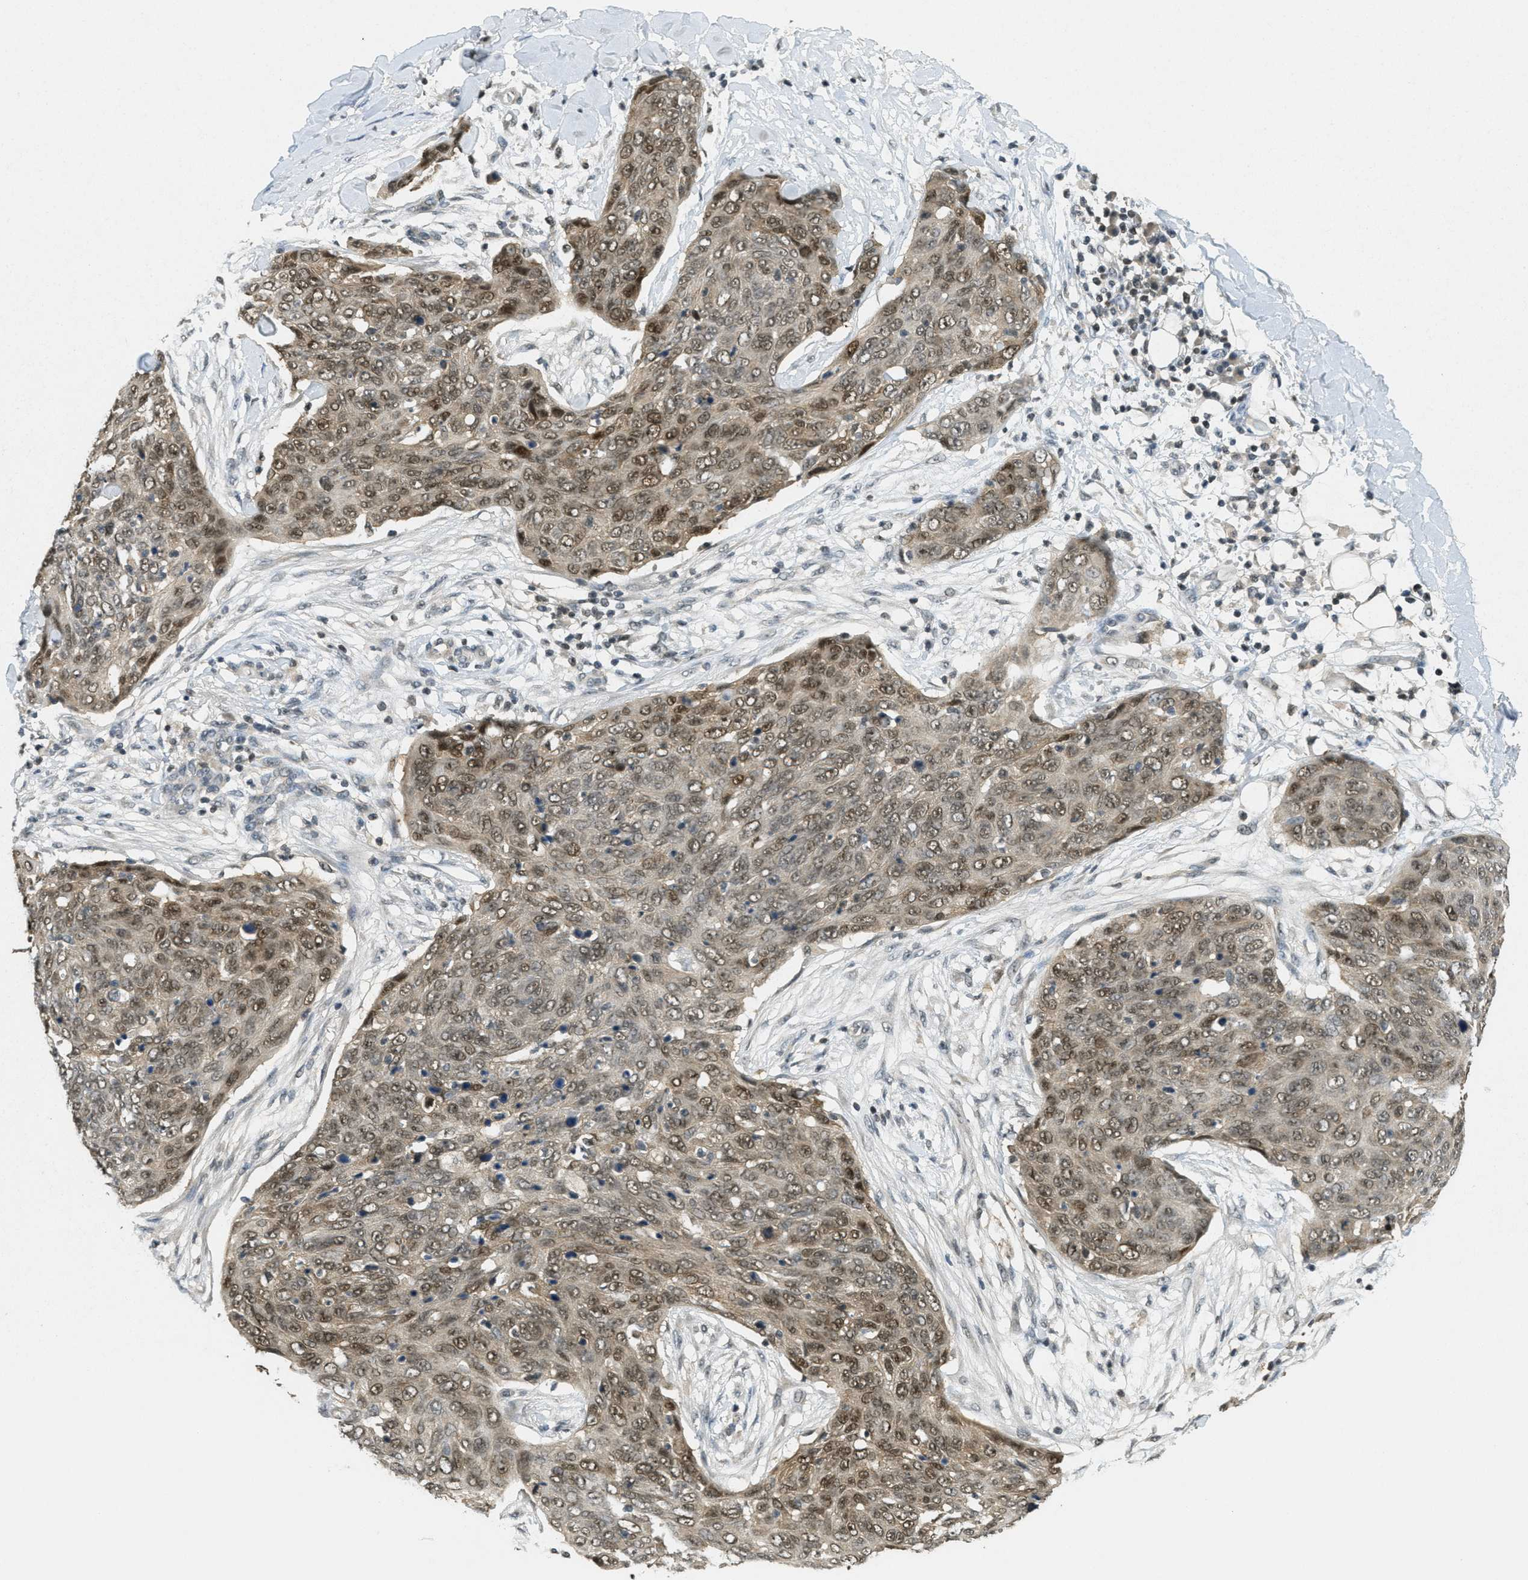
{"staining": {"intensity": "strong", "quantity": "25%-75%", "location": "cytoplasmic/membranous,nuclear"}, "tissue": "skin cancer", "cell_type": "Tumor cells", "image_type": "cancer", "snomed": [{"axis": "morphology", "description": "Squamous cell carcinoma in situ, NOS"}, {"axis": "morphology", "description": "Squamous cell carcinoma, NOS"}, {"axis": "topography", "description": "Skin"}], "caption": "Protein staining of skin cancer (squamous cell carcinoma in situ) tissue displays strong cytoplasmic/membranous and nuclear staining in about 25%-75% of tumor cells. Nuclei are stained in blue.", "gene": "DNAJB1", "patient": {"sex": "male", "age": 93}}